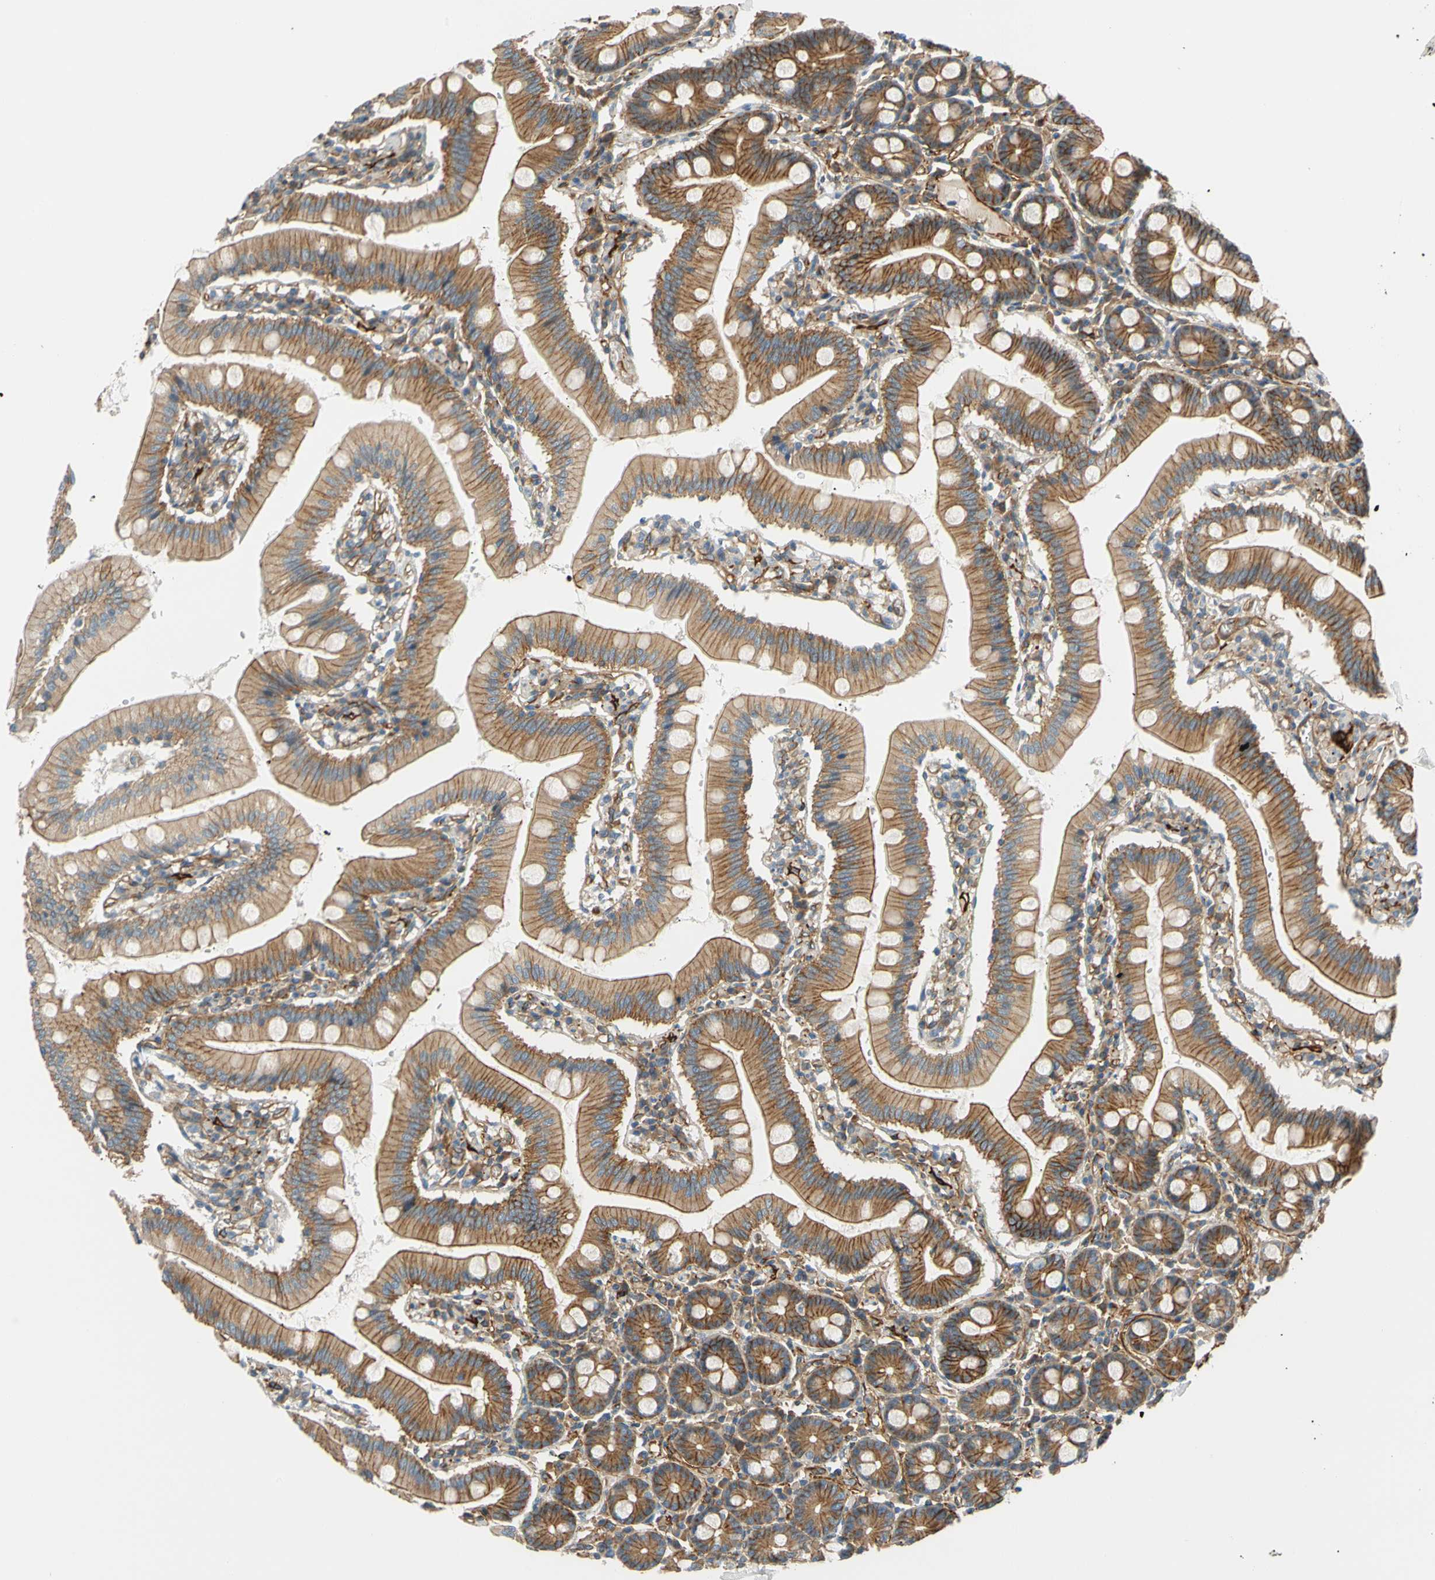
{"staining": {"intensity": "strong", "quantity": ">75%", "location": "cytoplasmic/membranous"}, "tissue": "small intestine", "cell_type": "Glandular cells", "image_type": "normal", "snomed": [{"axis": "morphology", "description": "Normal tissue, NOS"}, {"axis": "topography", "description": "Small intestine"}], "caption": "Glandular cells demonstrate high levels of strong cytoplasmic/membranous positivity in about >75% of cells in benign human small intestine. The staining was performed using DAB (3,3'-diaminobenzidine) to visualize the protein expression in brown, while the nuclei were stained in blue with hematoxylin (Magnification: 20x).", "gene": "SPTAN1", "patient": {"sex": "male", "age": 71}}